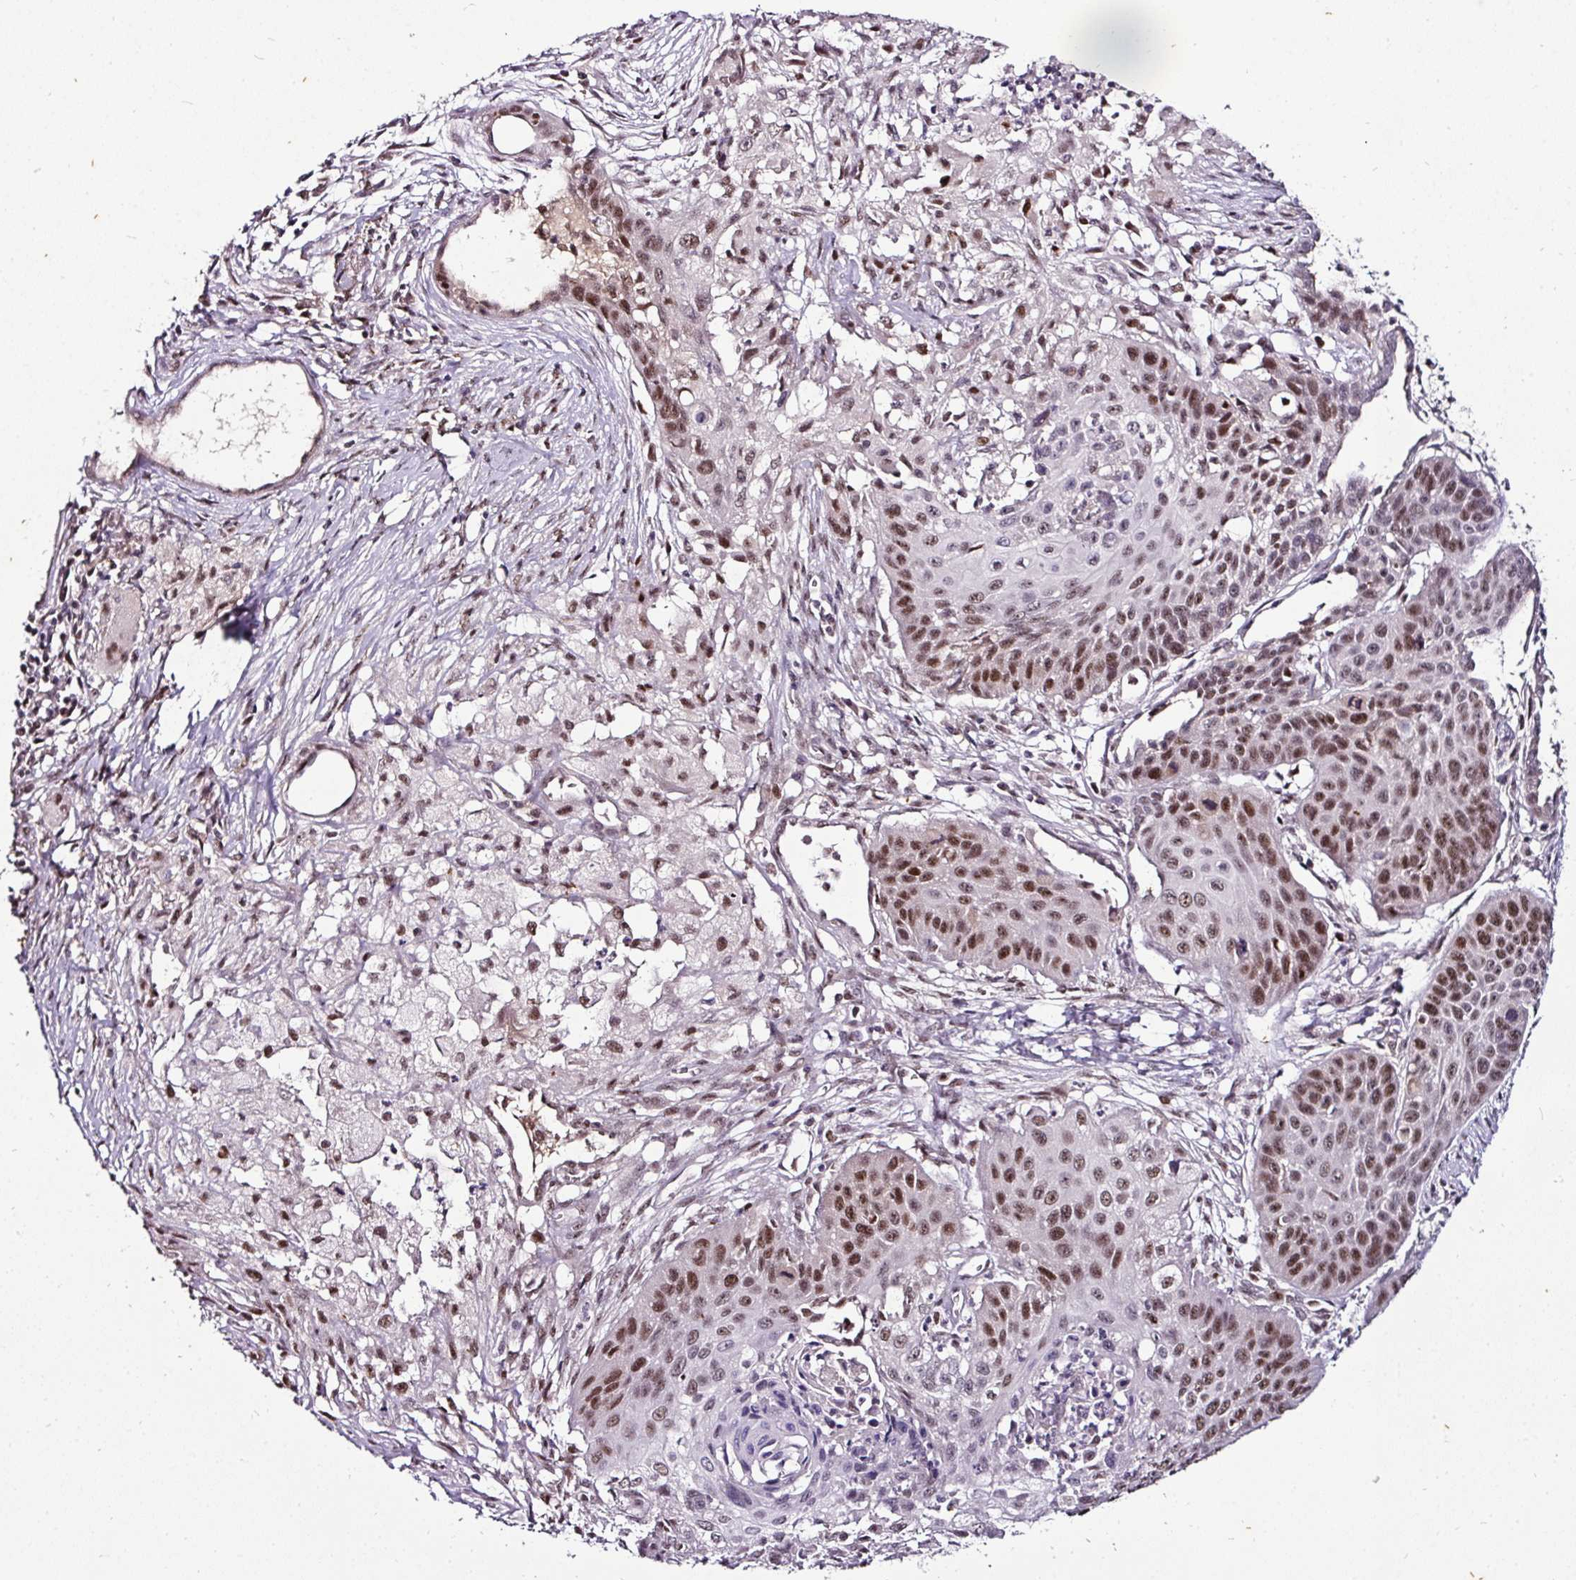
{"staining": {"intensity": "moderate", "quantity": ">75%", "location": "nuclear"}, "tissue": "lung cancer", "cell_type": "Tumor cells", "image_type": "cancer", "snomed": [{"axis": "morphology", "description": "Squamous cell carcinoma, NOS"}, {"axis": "topography", "description": "Lung"}], "caption": "Immunohistochemical staining of lung cancer shows medium levels of moderate nuclear positivity in about >75% of tumor cells.", "gene": "KLF16", "patient": {"sex": "male", "age": 71}}